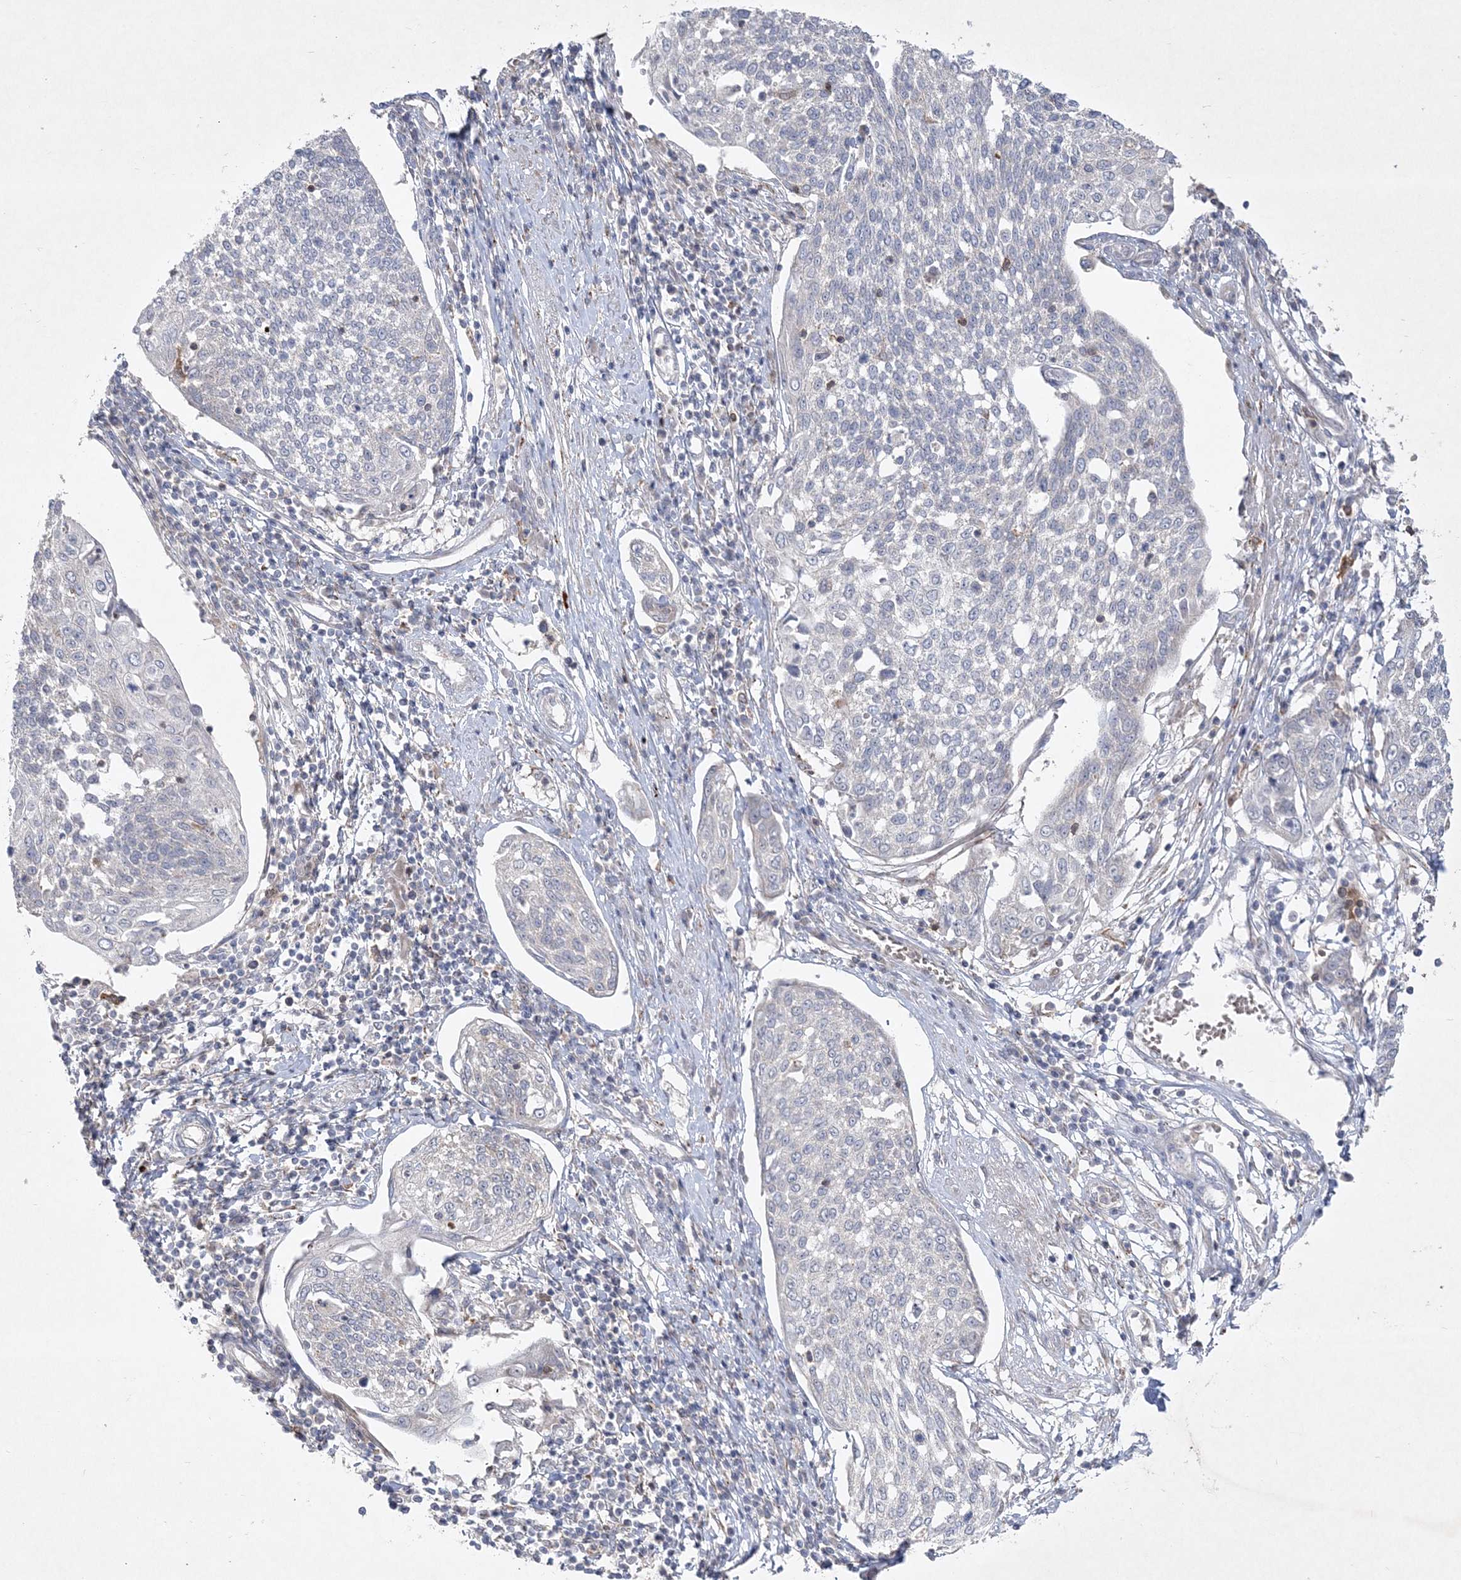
{"staining": {"intensity": "negative", "quantity": "none", "location": "none"}, "tissue": "cervical cancer", "cell_type": "Tumor cells", "image_type": "cancer", "snomed": [{"axis": "morphology", "description": "Squamous cell carcinoma, NOS"}, {"axis": "topography", "description": "Cervix"}], "caption": "Image shows no significant protein staining in tumor cells of cervical cancer (squamous cell carcinoma).", "gene": "CLNK", "patient": {"sex": "female", "age": 34}}